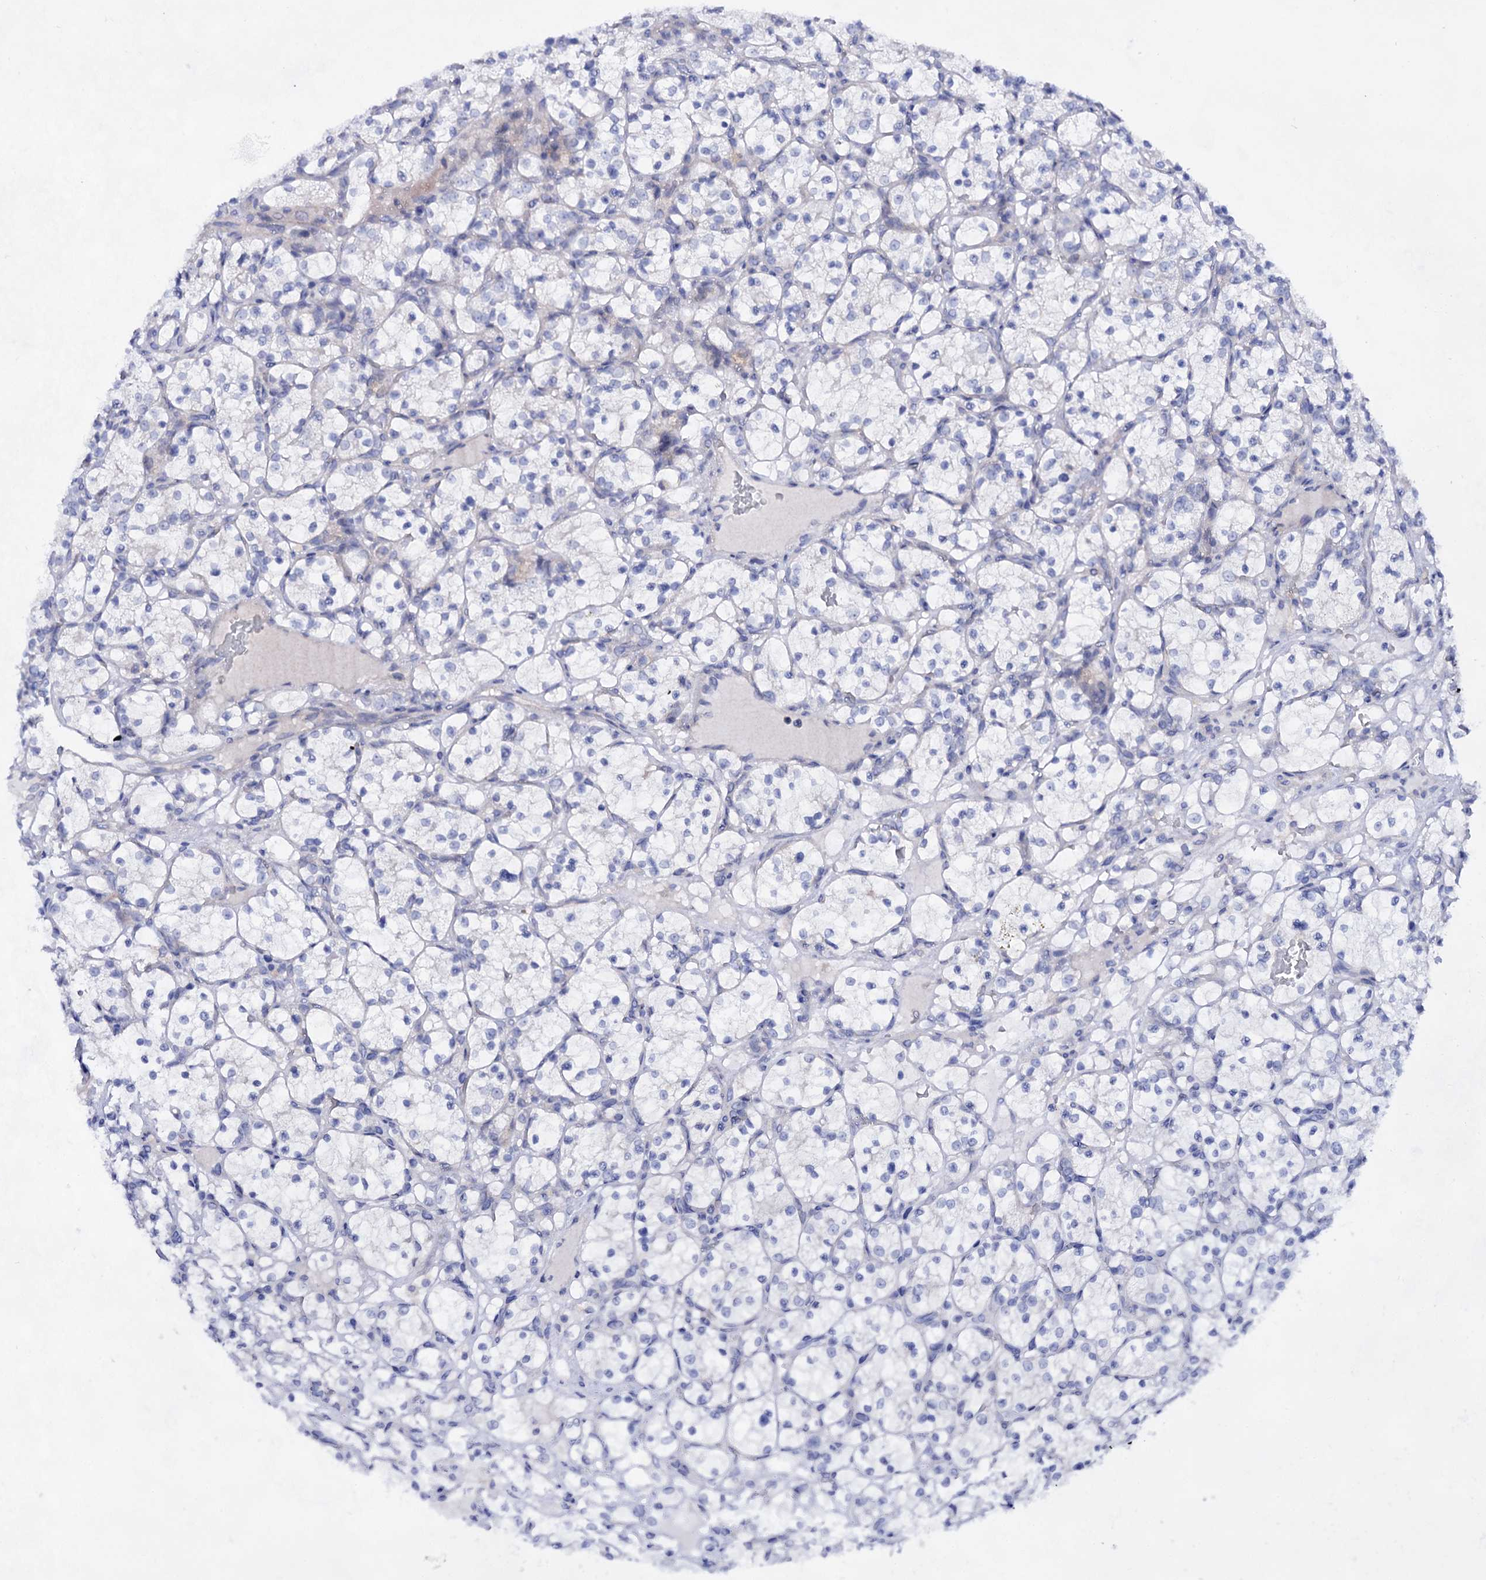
{"staining": {"intensity": "negative", "quantity": "none", "location": "none"}, "tissue": "renal cancer", "cell_type": "Tumor cells", "image_type": "cancer", "snomed": [{"axis": "morphology", "description": "Adenocarcinoma, NOS"}, {"axis": "topography", "description": "Kidney"}], "caption": "Renal adenocarcinoma was stained to show a protein in brown. There is no significant expression in tumor cells. The staining is performed using DAB (3,3'-diaminobenzidine) brown chromogen with nuclei counter-stained in using hematoxylin.", "gene": "PLIN1", "patient": {"sex": "female", "age": 69}}